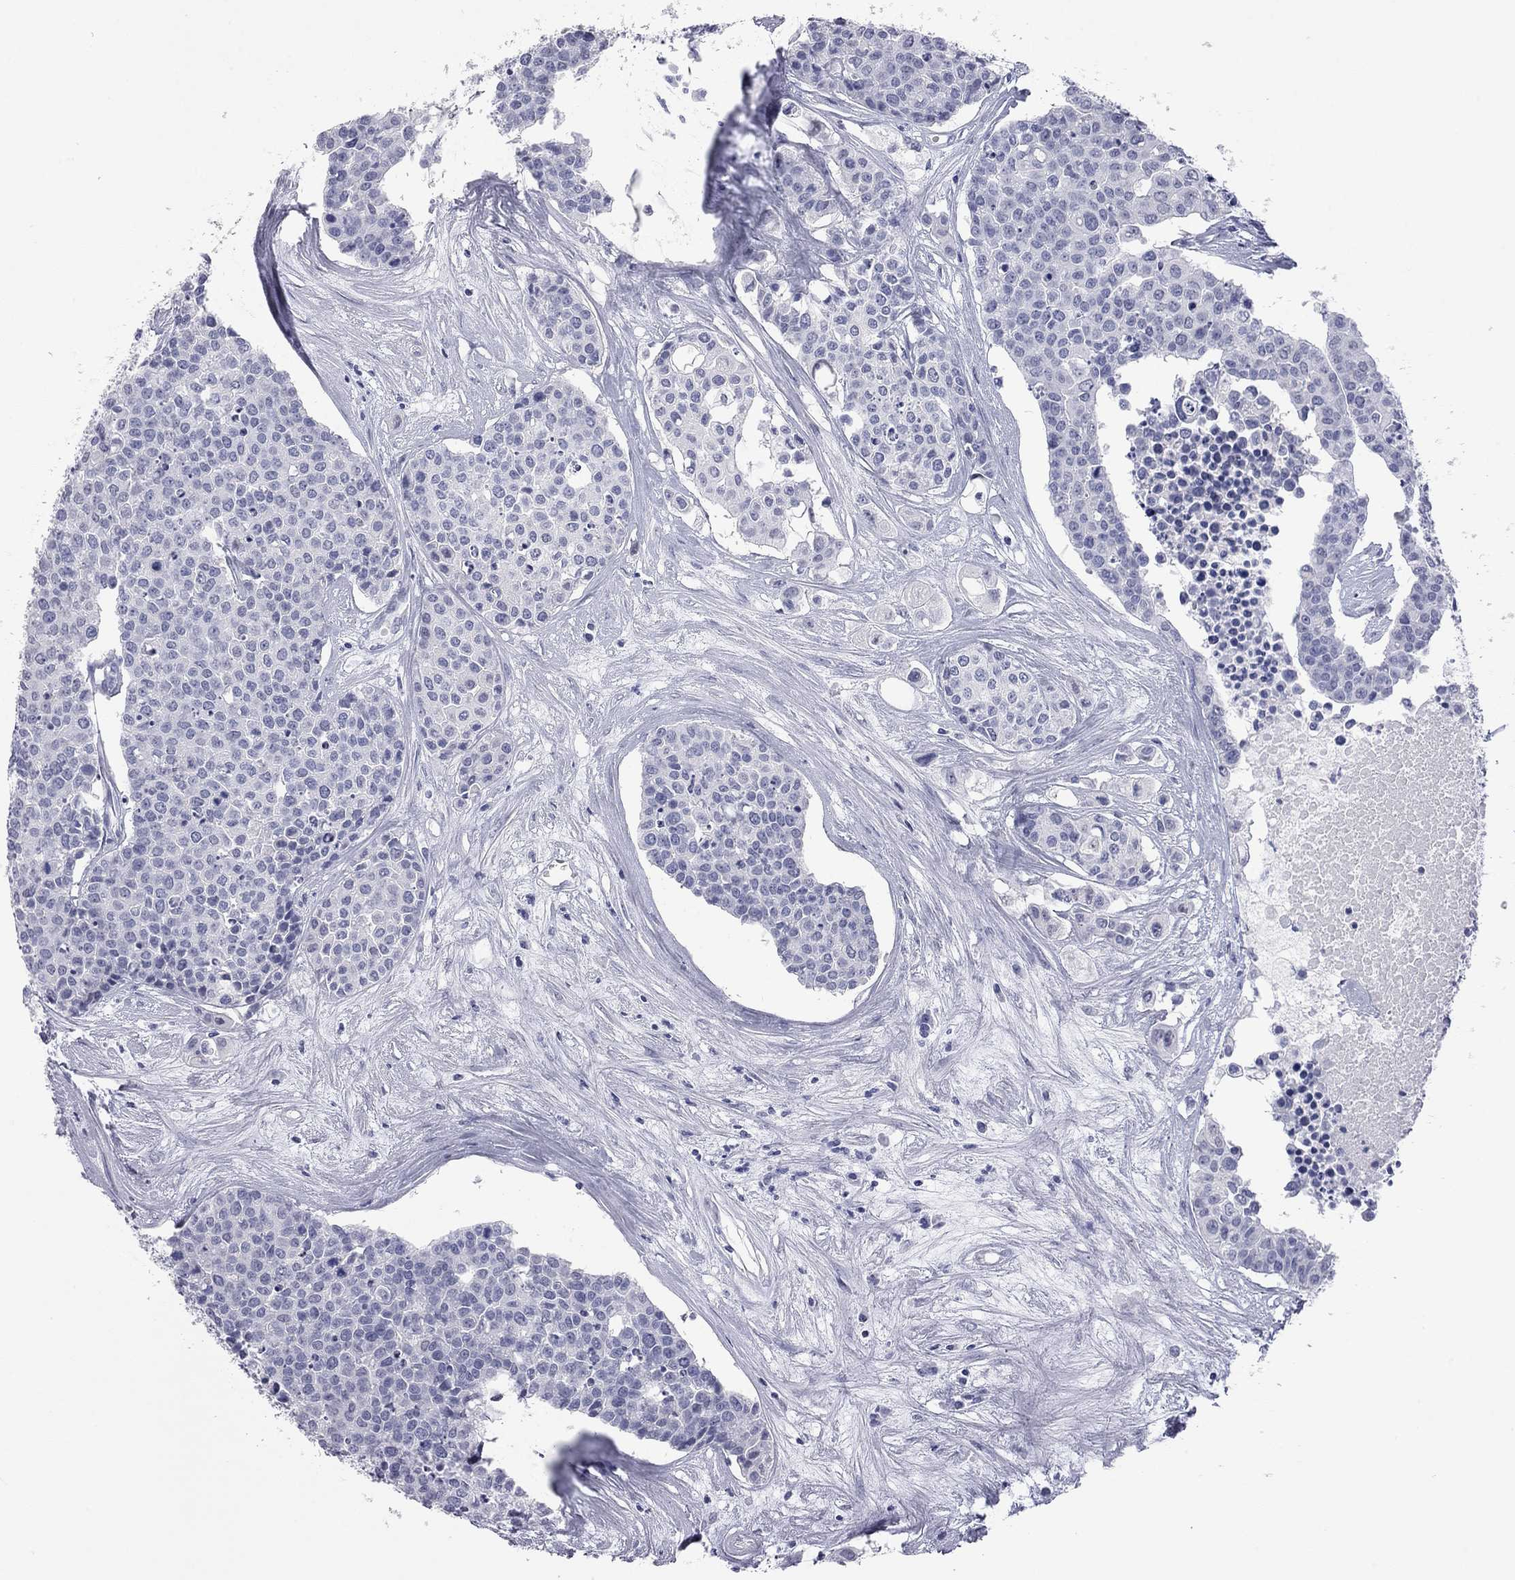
{"staining": {"intensity": "negative", "quantity": "none", "location": "none"}, "tissue": "carcinoid", "cell_type": "Tumor cells", "image_type": "cancer", "snomed": [{"axis": "morphology", "description": "Carcinoid, malignant, NOS"}, {"axis": "topography", "description": "Colon"}], "caption": "Immunohistochemistry histopathology image of human carcinoid (malignant) stained for a protein (brown), which reveals no staining in tumor cells.", "gene": "AK8", "patient": {"sex": "male", "age": 81}}